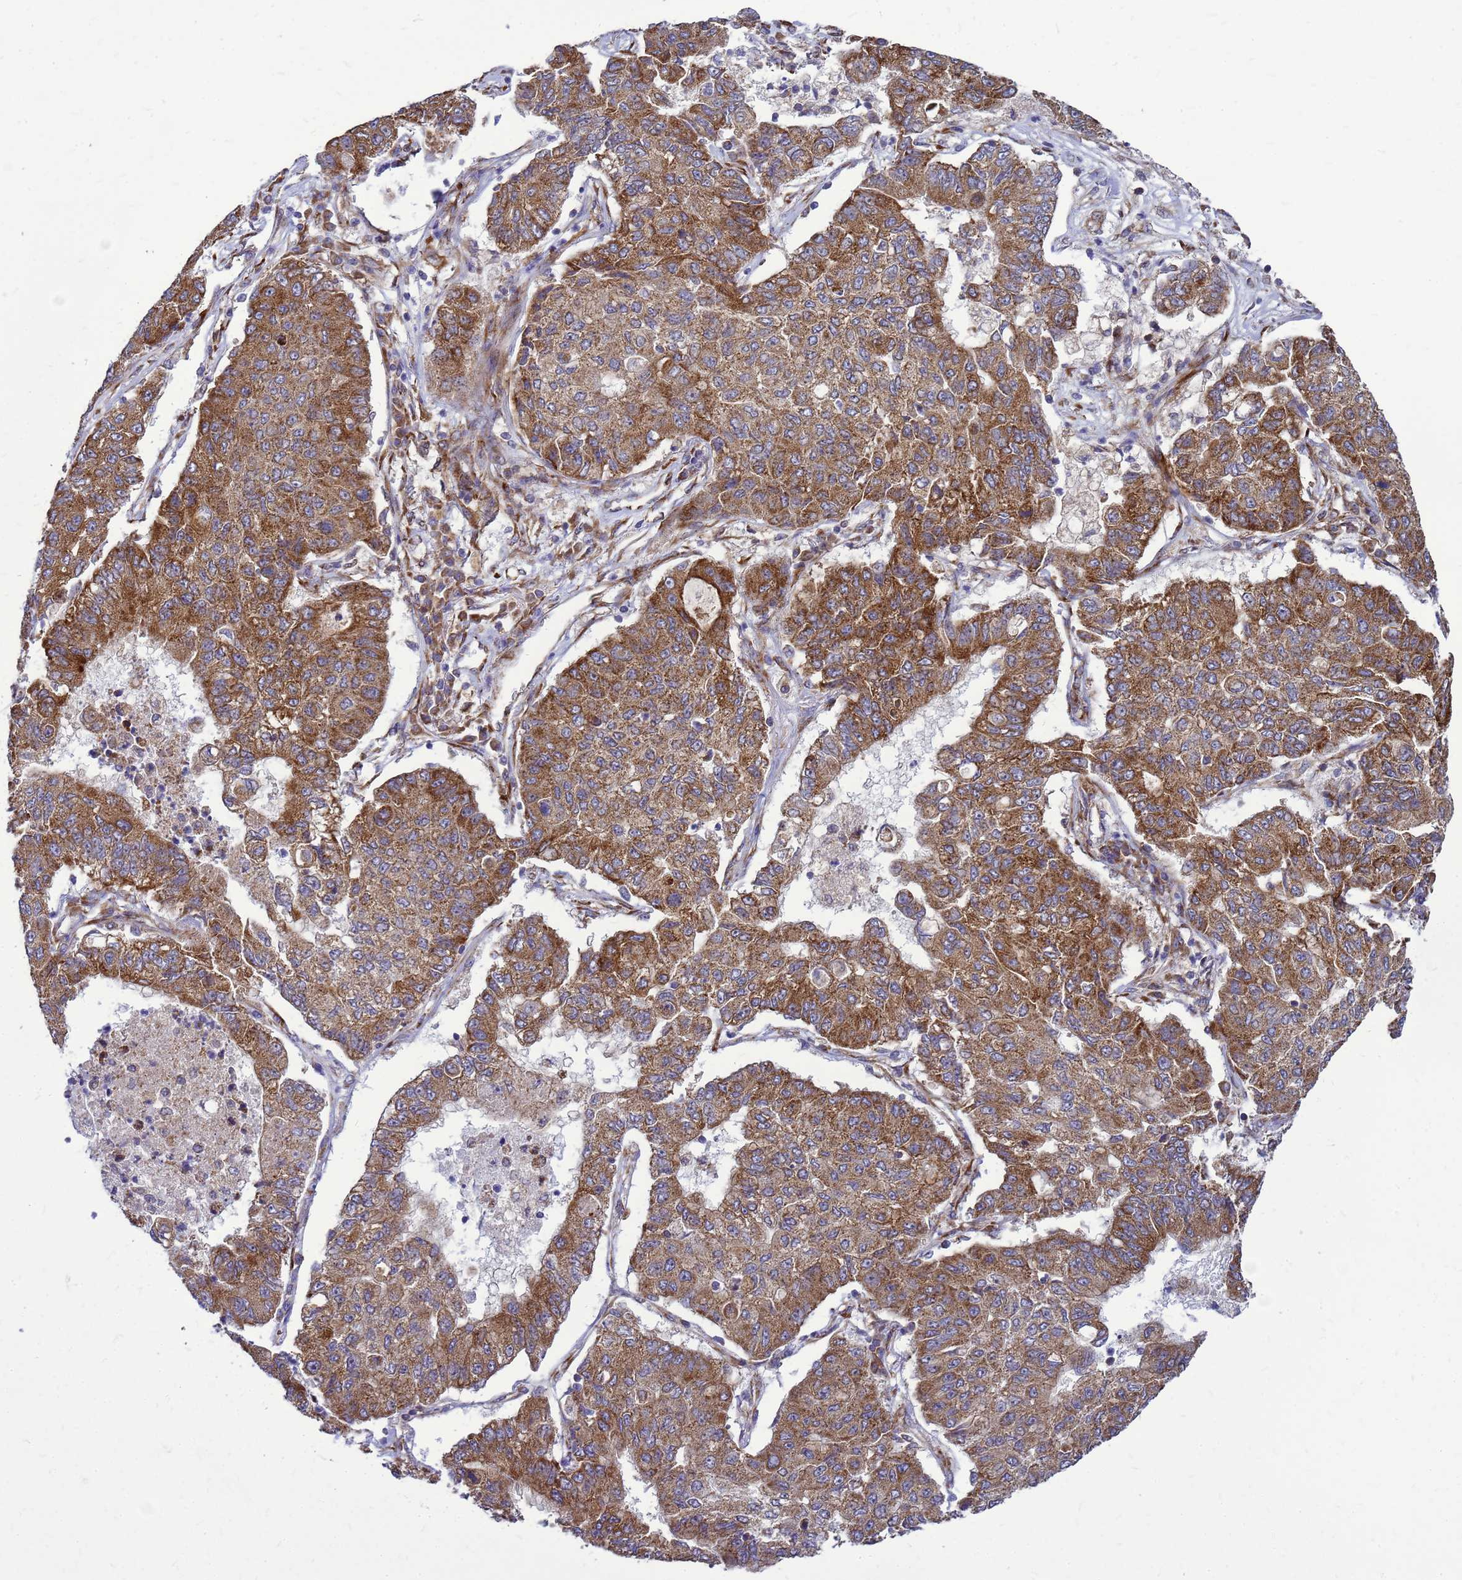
{"staining": {"intensity": "strong", "quantity": ">75%", "location": "cytoplasmic/membranous"}, "tissue": "lung cancer", "cell_type": "Tumor cells", "image_type": "cancer", "snomed": [{"axis": "morphology", "description": "Squamous cell carcinoma, NOS"}, {"axis": "topography", "description": "Lung"}], "caption": "Squamous cell carcinoma (lung) stained for a protein (brown) reveals strong cytoplasmic/membranous positive staining in about >75% of tumor cells.", "gene": "FSTL4", "patient": {"sex": "male", "age": 74}}